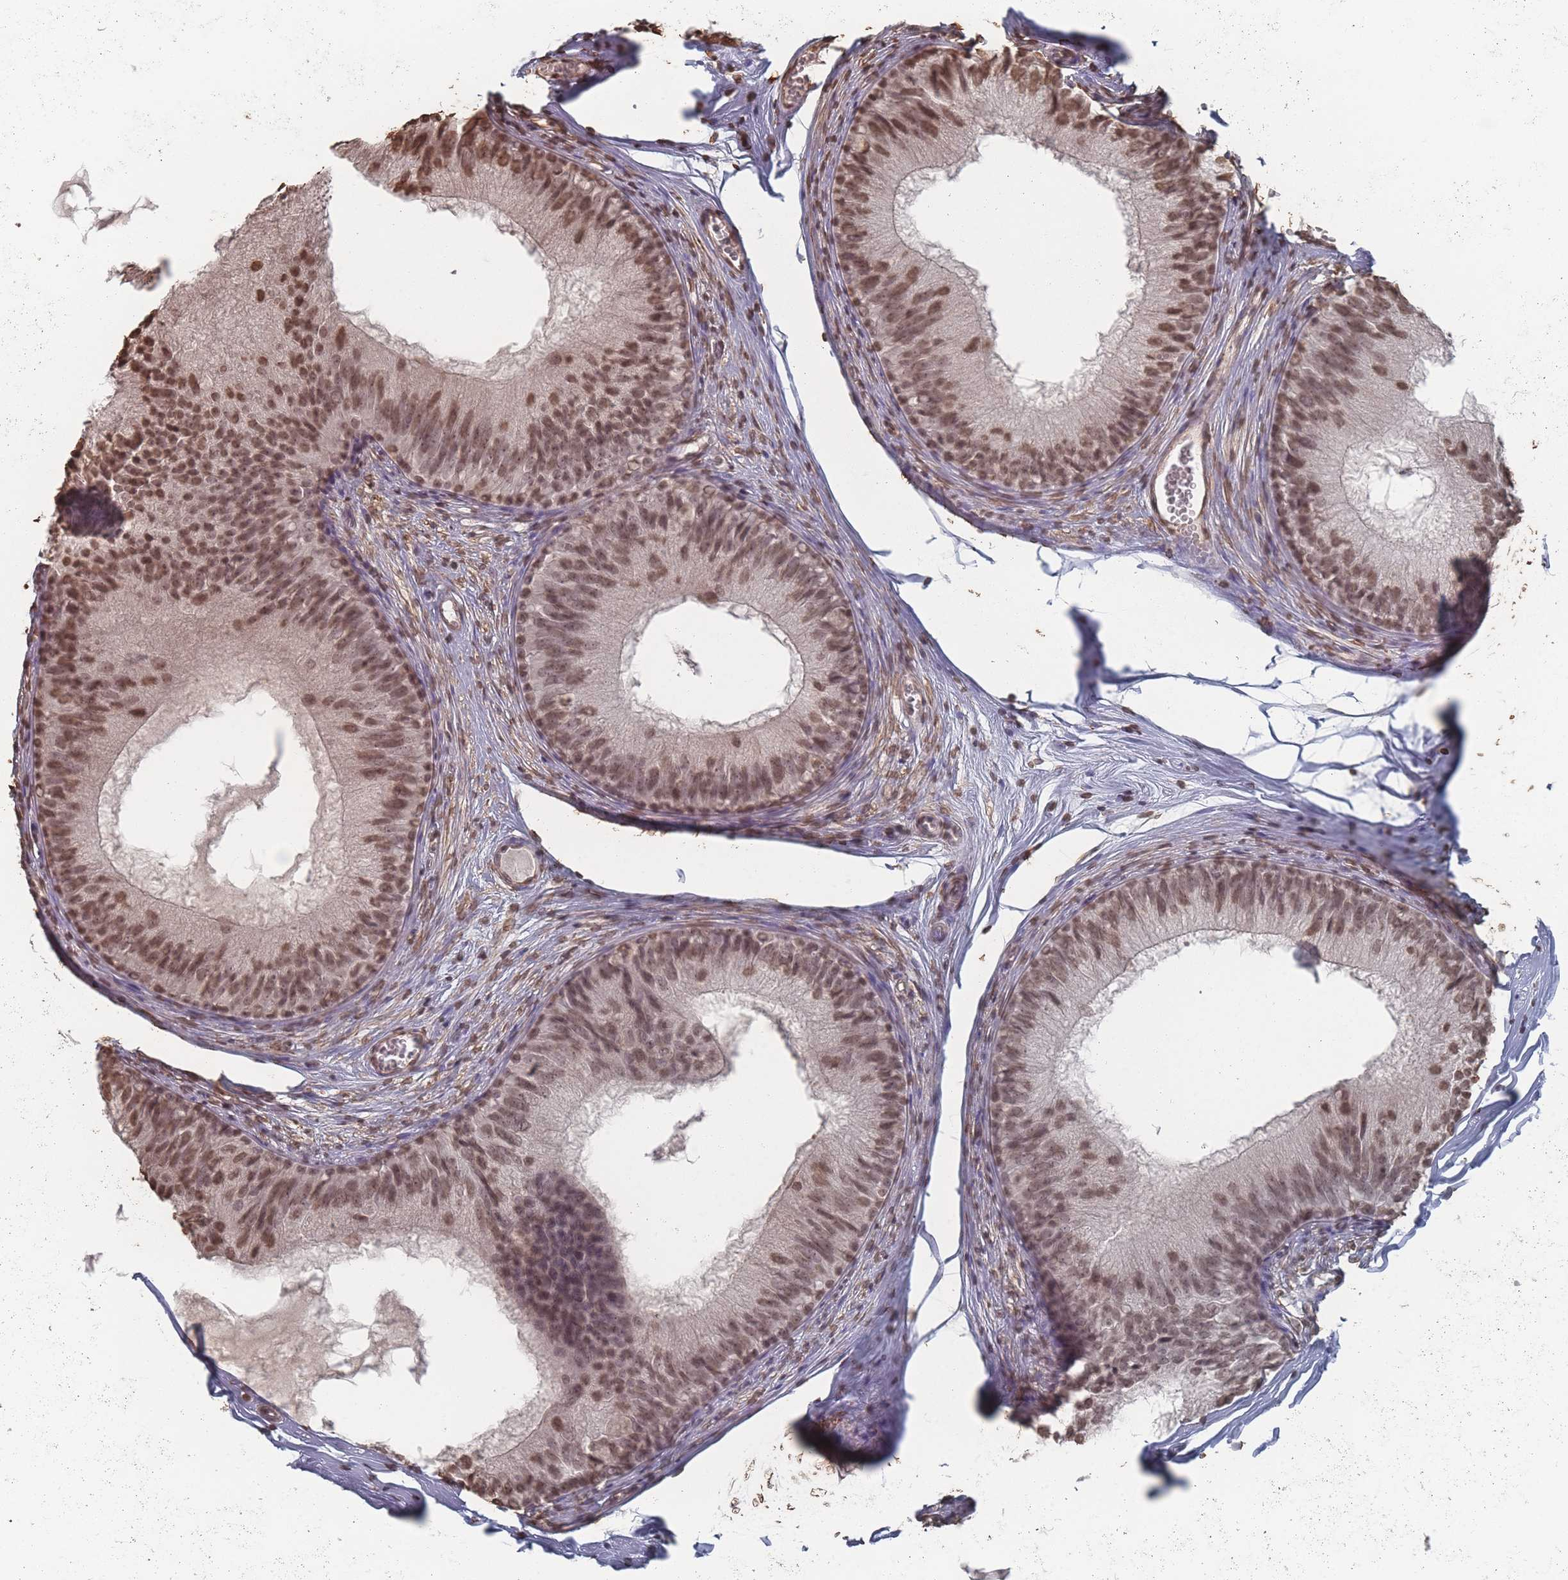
{"staining": {"intensity": "moderate", "quantity": "25%-75%", "location": "nuclear"}, "tissue": "epididymis", "cell_type": "Glandular cells", "image_type": "normal", "snomed": [{"axis": "morphology", "description": "Normal tissue, NOS"}, {"axis": "morphology", "description": "Seminoma in situ"}, {"axis": "topography", "description": "Testis"}, {"axis": "topography", "description": "Epididymis"}], "caption": "Moderate nuclear protein staining is seen in about 25%-75% of glandular cells in epididymis.", "gene": "PLEKHG5", "patient": {"sex": "male", "age": 28}}